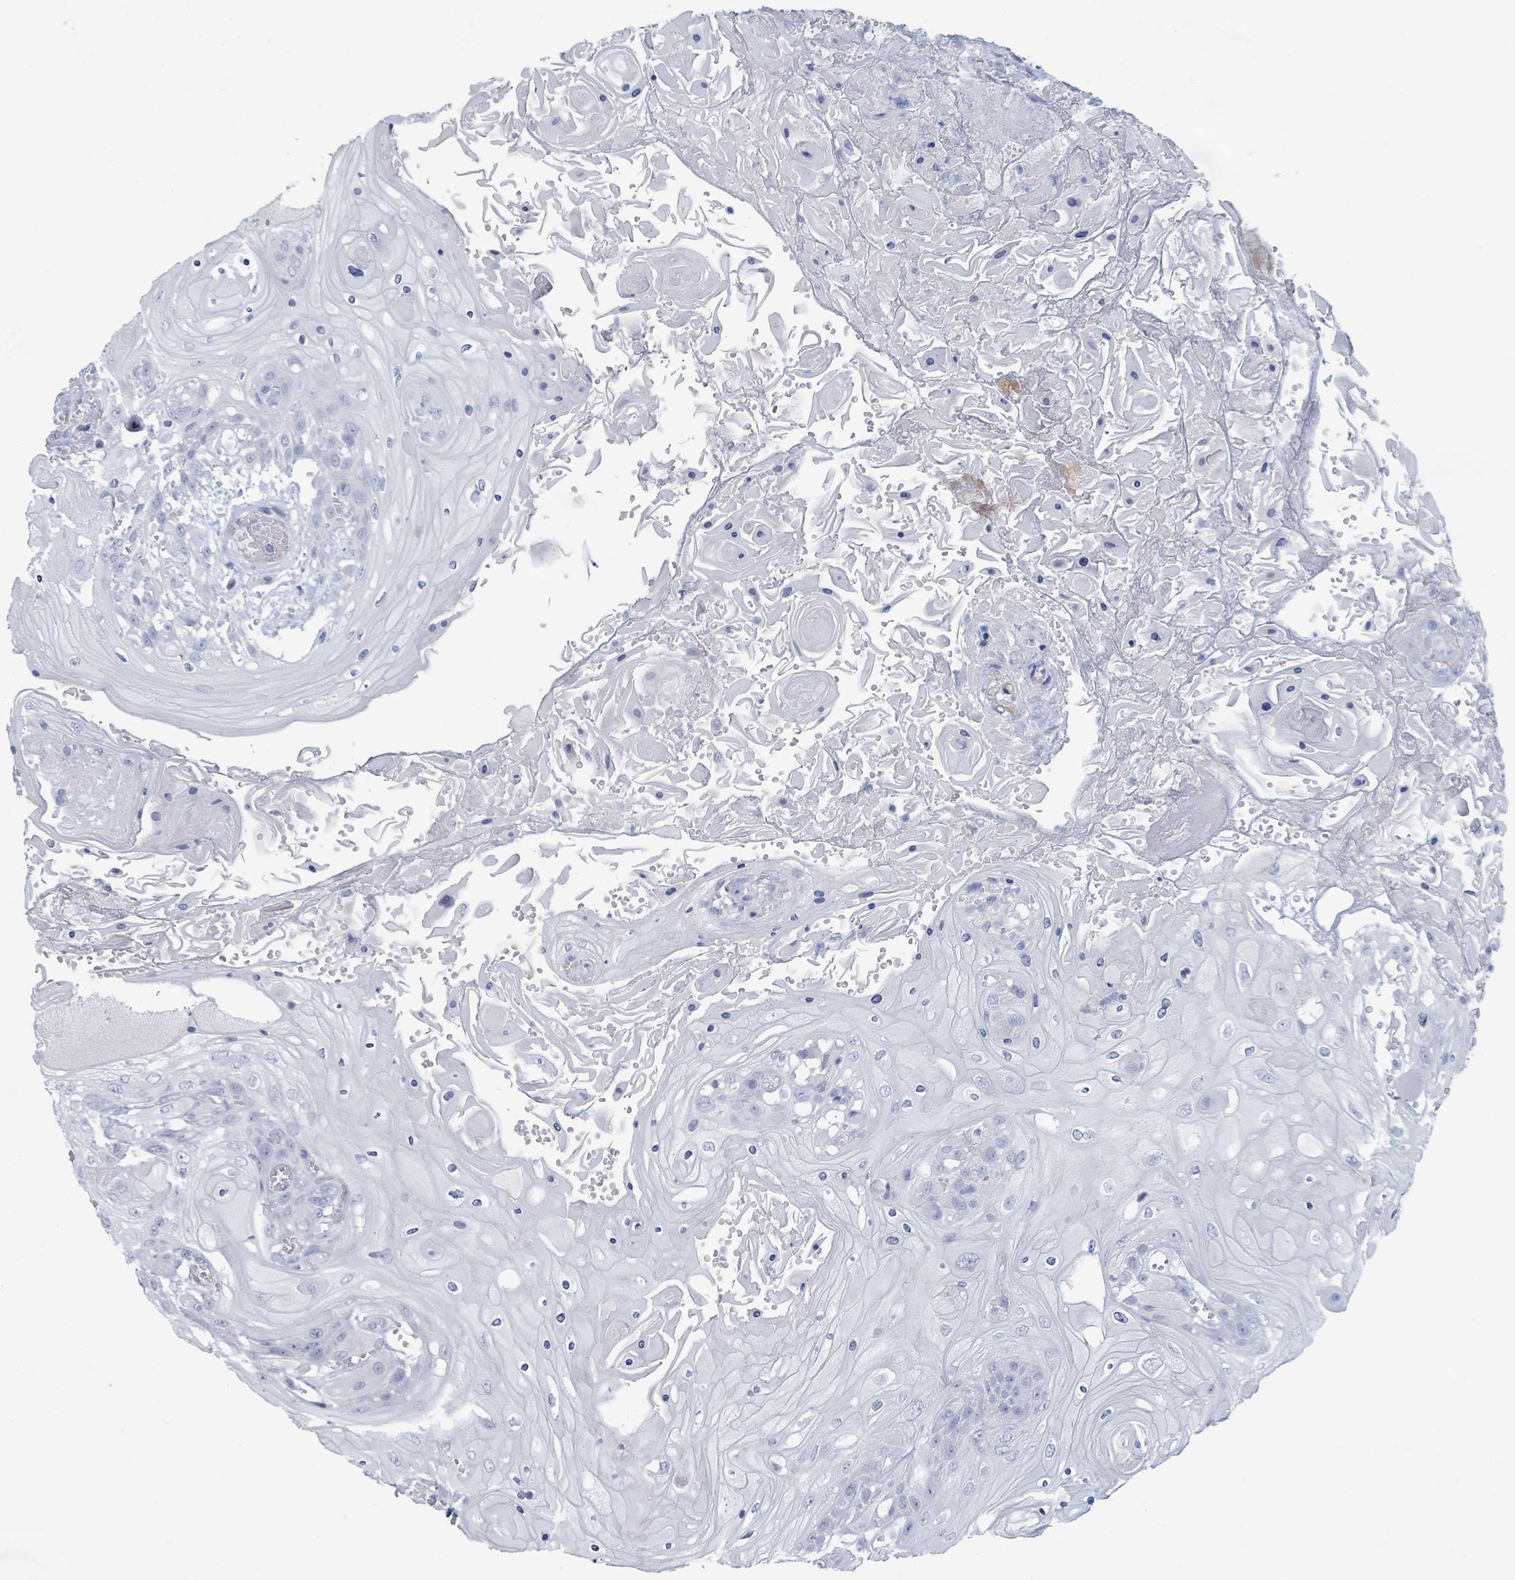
{"staining": {"intensity": "negative", "quantity": "none", "location": "none"}, "tissue": "head and neck cancer", "cell_type": "Tumor cells", "image_type": "cancer", "snomed": [{"axis": "morphology", "description": "Squamous cell carcinoma, NOS"}, {"axis": "topography", "description": "Head-Neck"}], "caption": "Immunohistochemical staining of human head and neck cancer (squamous cell carcinoma) demonstrates no significant expression in tumor cells. Nuclei are stained in blue.", "gene": "TAS2R1", "patient": {"sex": "female", "age": 43}}